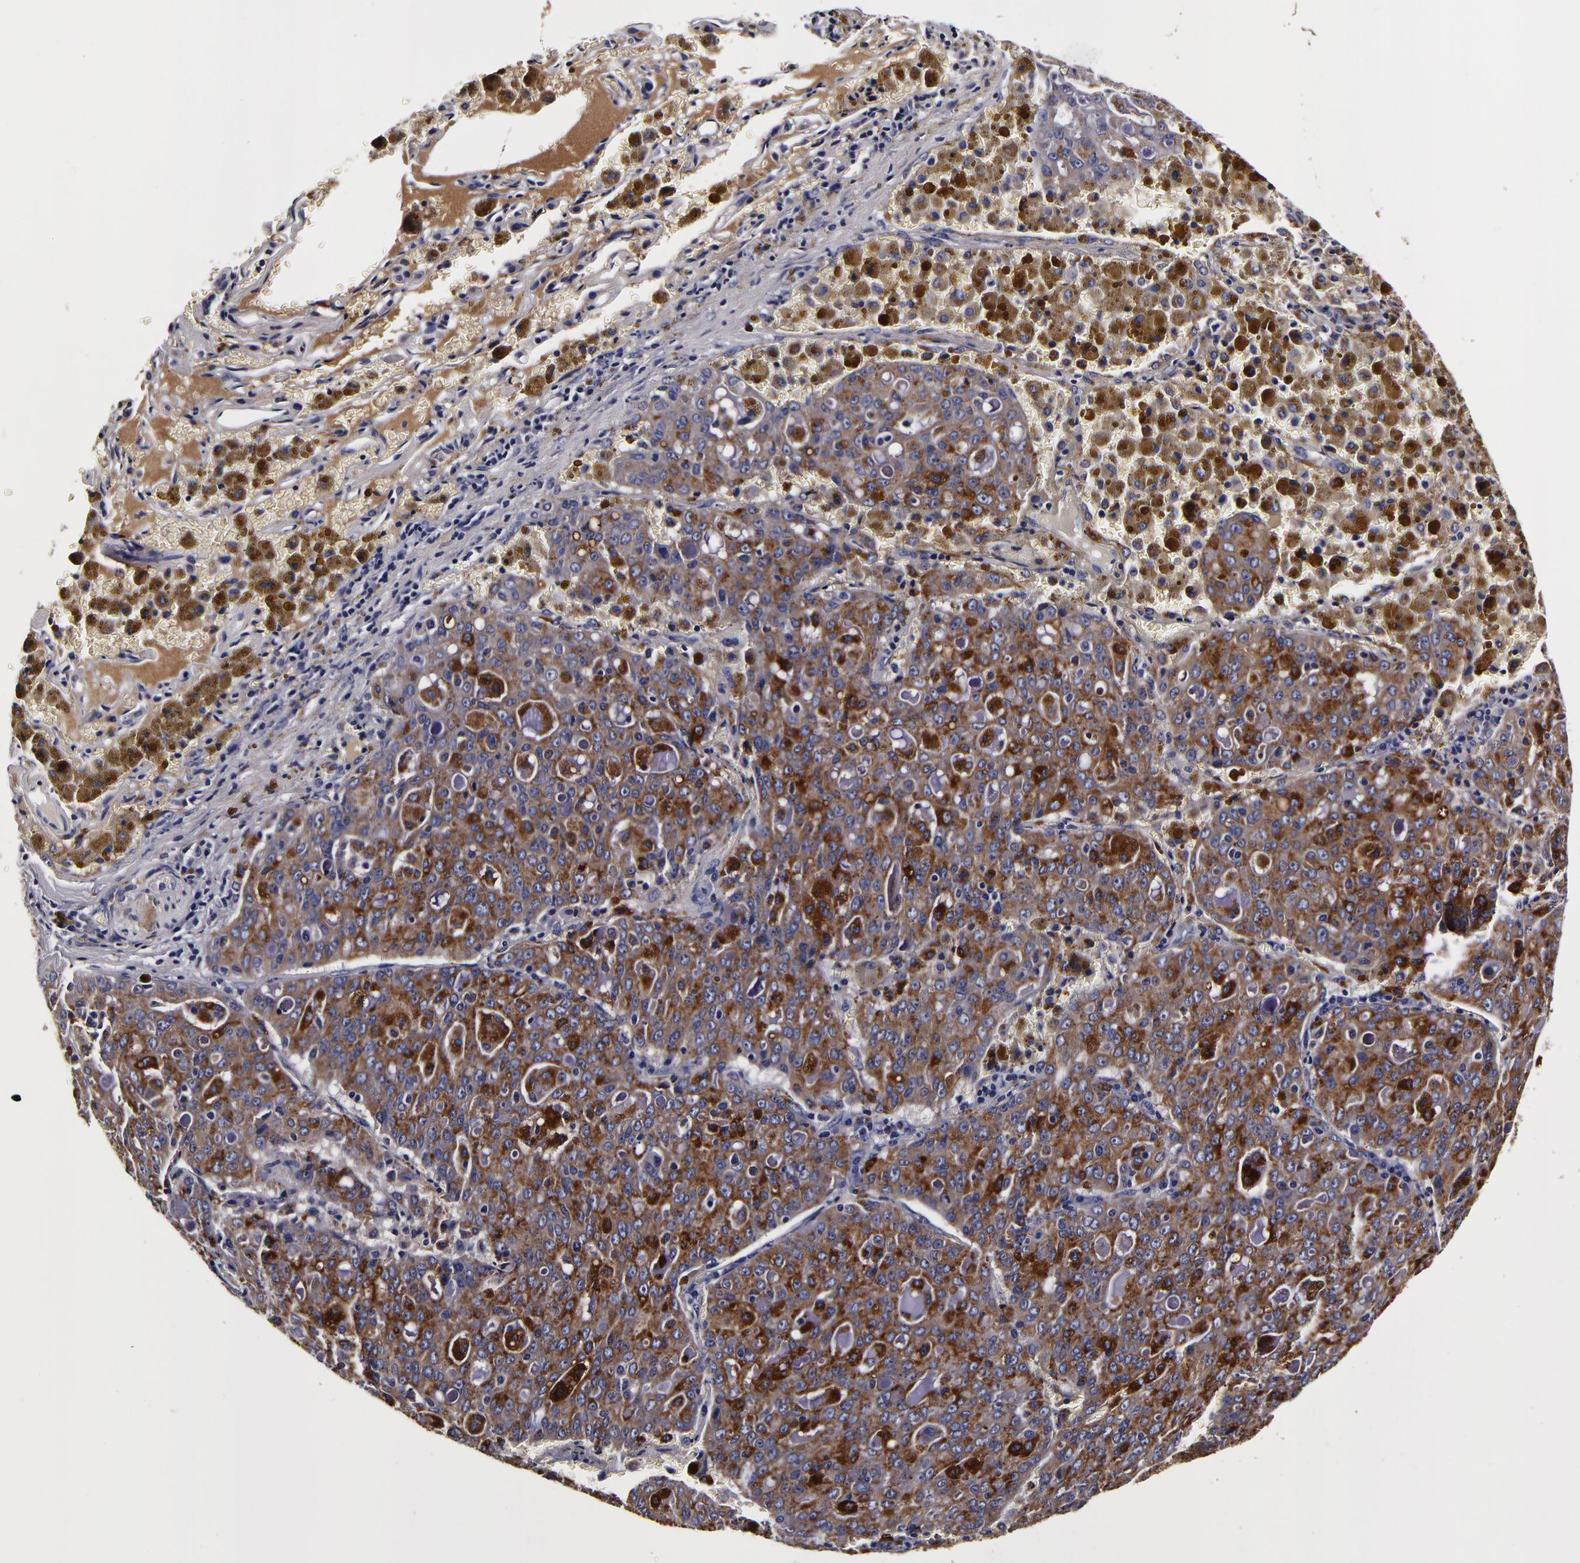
{"staining": {"intensity": "weak", "quantity": ">75%", "location": "cytoplasmic/membranous"}, "tissue": "lung cancer", "cell_type": "Tumor cells", "image_type": "cancer", "snomed": [{"axis": "morphology", "description": "Adenocarcinoma, NOS"}, {"axis": "topography", "description": "Lung"}], "caption": "High-magnification brightfield microscopy of lung cancer (adenocarcinoma) stained with DAB (3,3'-diaminobenzidine) (brown) and counterstained with hematoxylin (blue). tumor cells exhibit weak cytoplasmic/membranous staining is appreciated in approximately>75% of cells.", "gene": "LGALS3BP", "patient": {"sex": "female", "age": 44}}